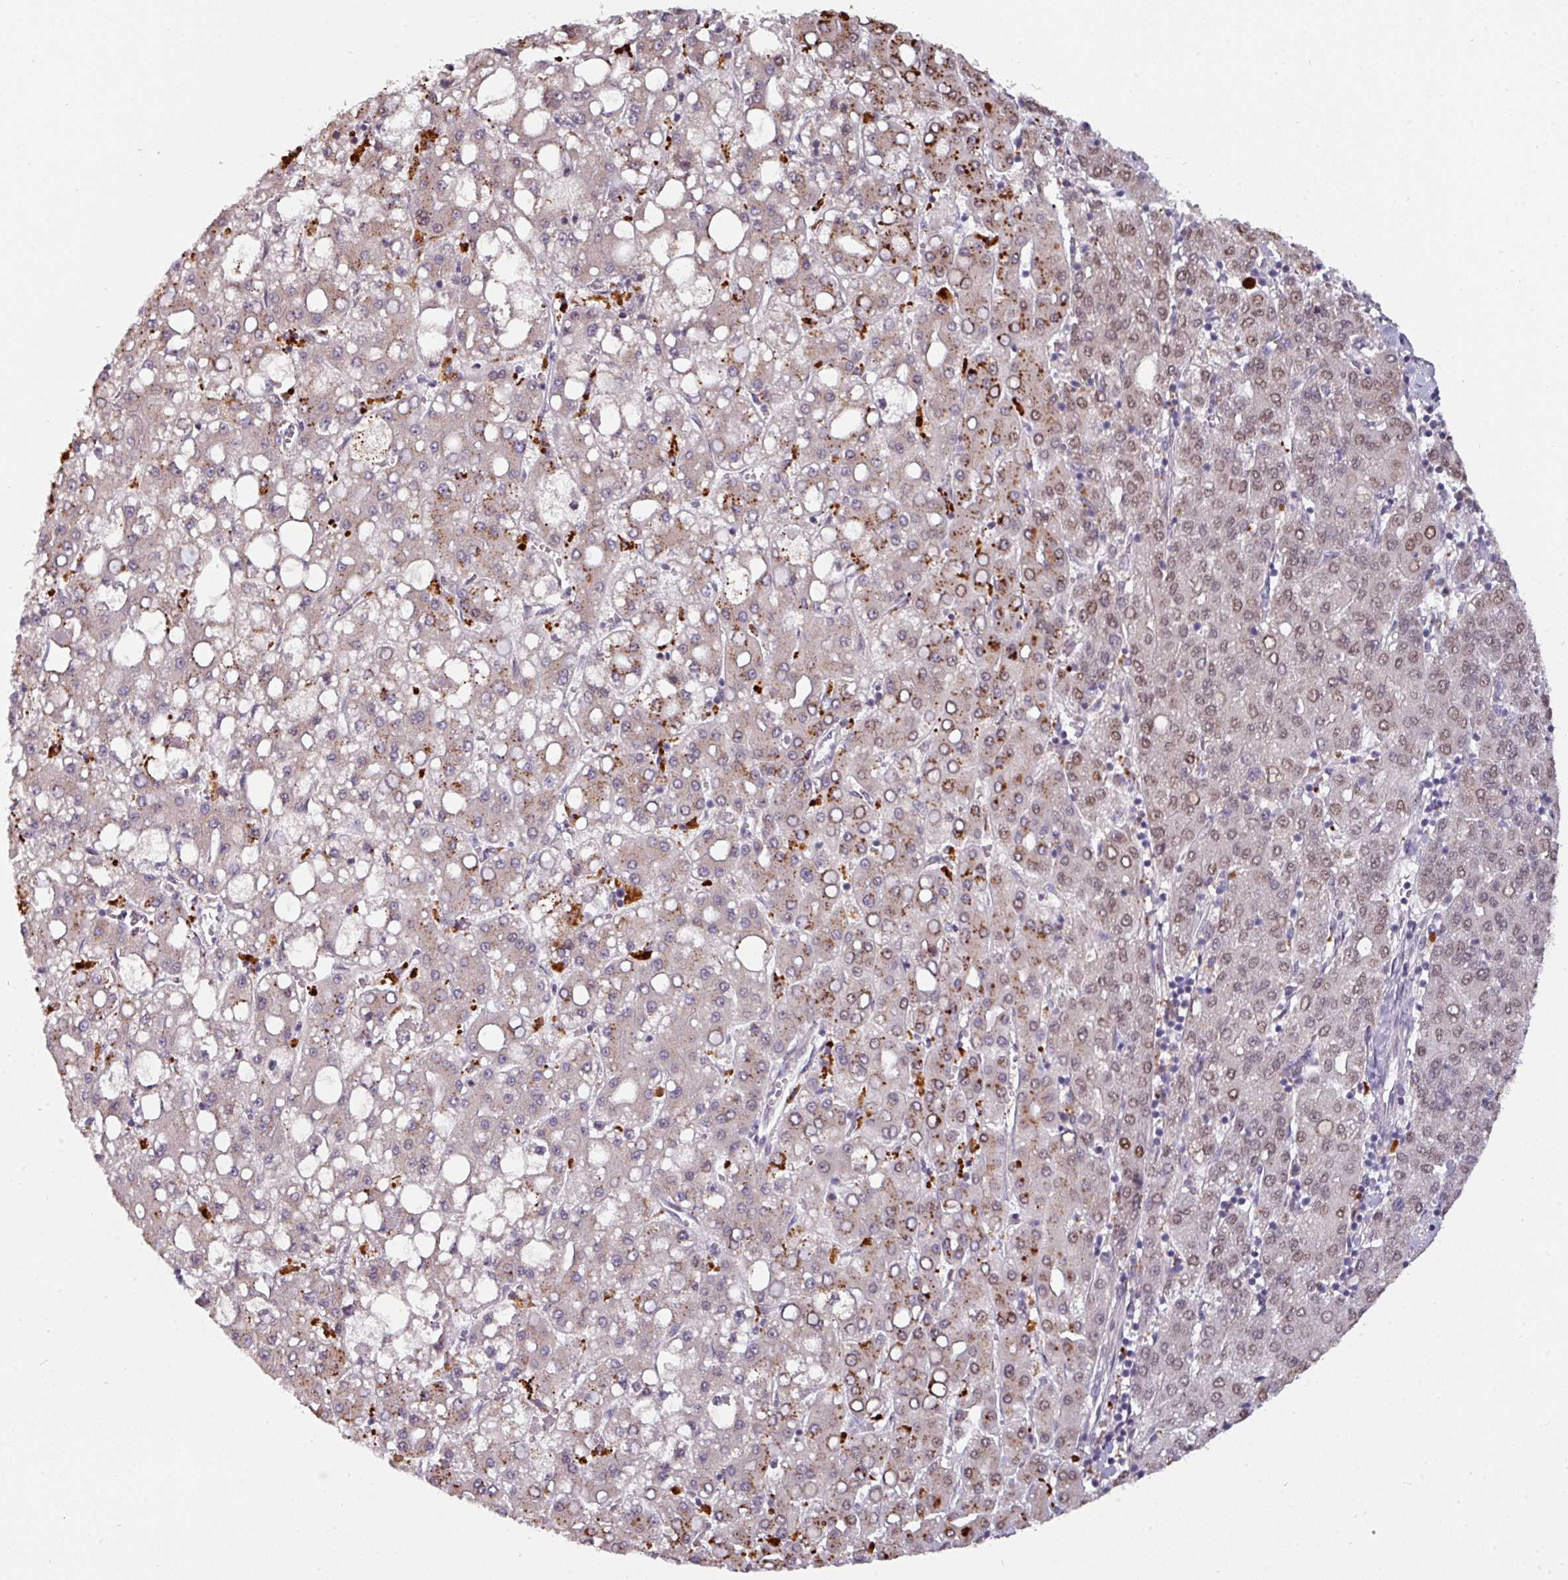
{"staining": {"intensity": "strong", "quantity": "25%-75%", "location": "cytoplasmic/membranous,nuclear"}, "tissue": "liver cancer", "cell_type": "Tumor cells", "image_type": "cancer", "snomed": [{"axis": "morphology", "description": "Carcinoma, Hepatocellular, NOS"}, {"axis": "topography", "description": "Liver"}], "caption": "Tumor cells display strong cytoplasmic/membranous and nuclear staining in about 25%-75% of cells in liver cancer (hepatocellular carcinoma). Immunohistochemistry stains the protein of interest in brown and the nuclei are stained blue.", "gene": "SWSAP1", "patient": {"sex": "male", "age": 65}}